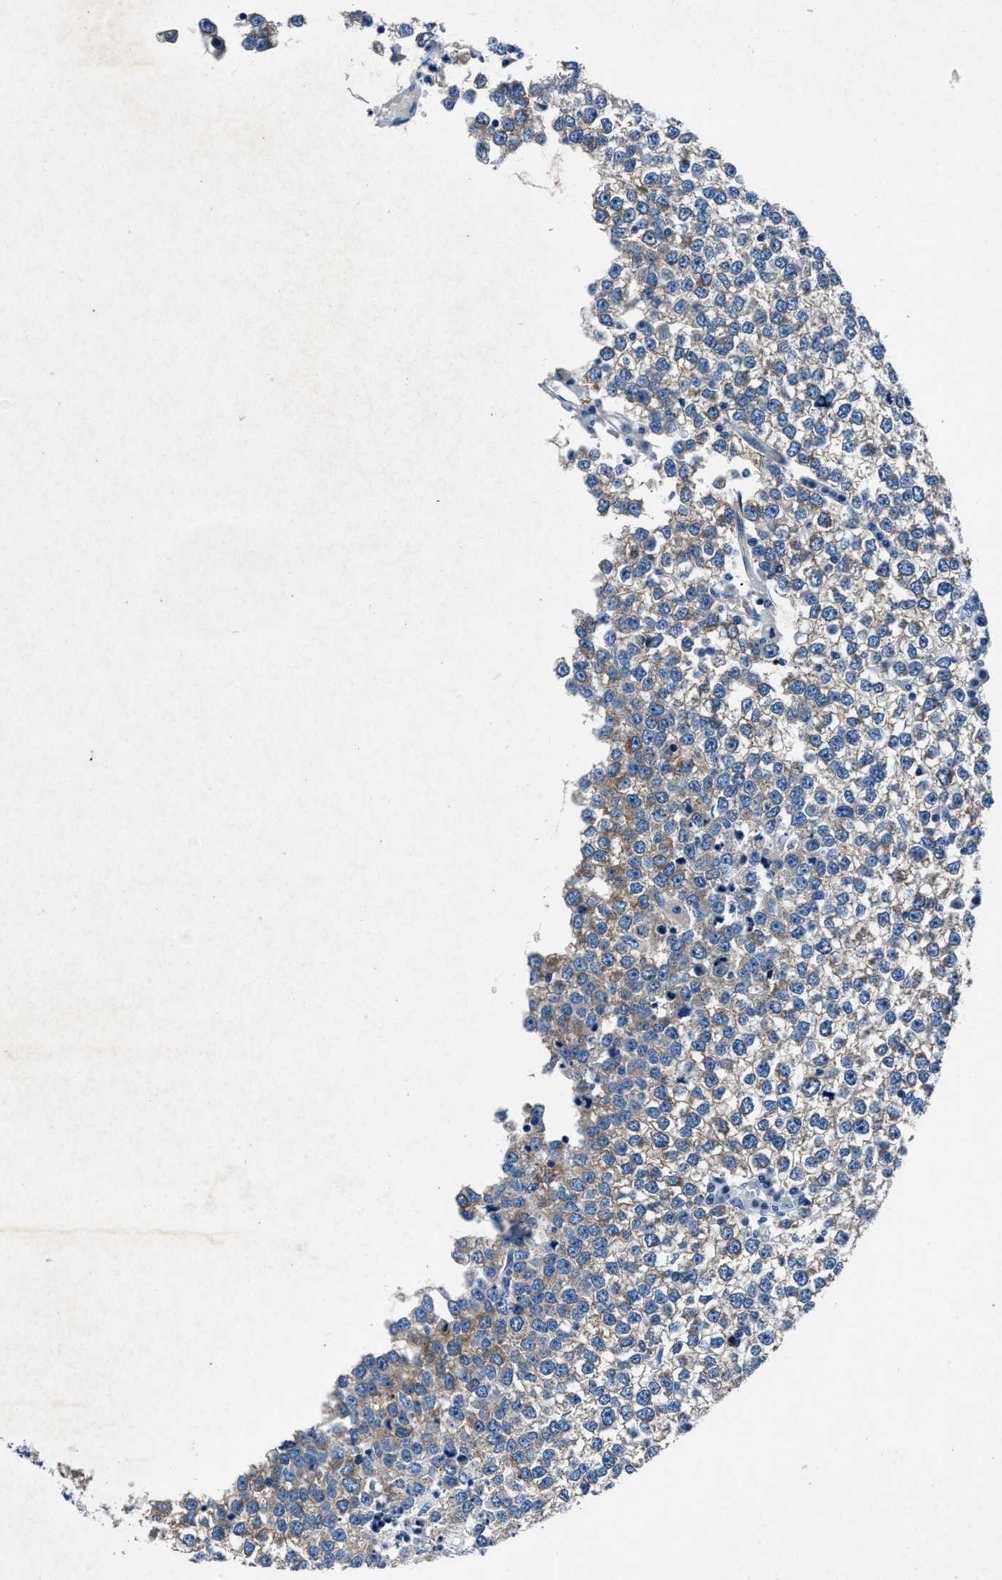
{"staining": {"intensity": "weak", "quantity": "<25%", "location": "cytoplasmic/membranous"}, "tissue": "testis cancer", "cell_type": "Tumor cells", "image_type": "cancer", "snomed": [{"axis": "morphology", "description": "Seminoma, NOS"}, {"axis": "topography", "description": "Testis"}], "caption": "A histopathology image of testis seminoma stained for a protein shows no brown staining in tumor cells.", "gene": "NACAD", "patient": {"sex": "male", "age": 65}}